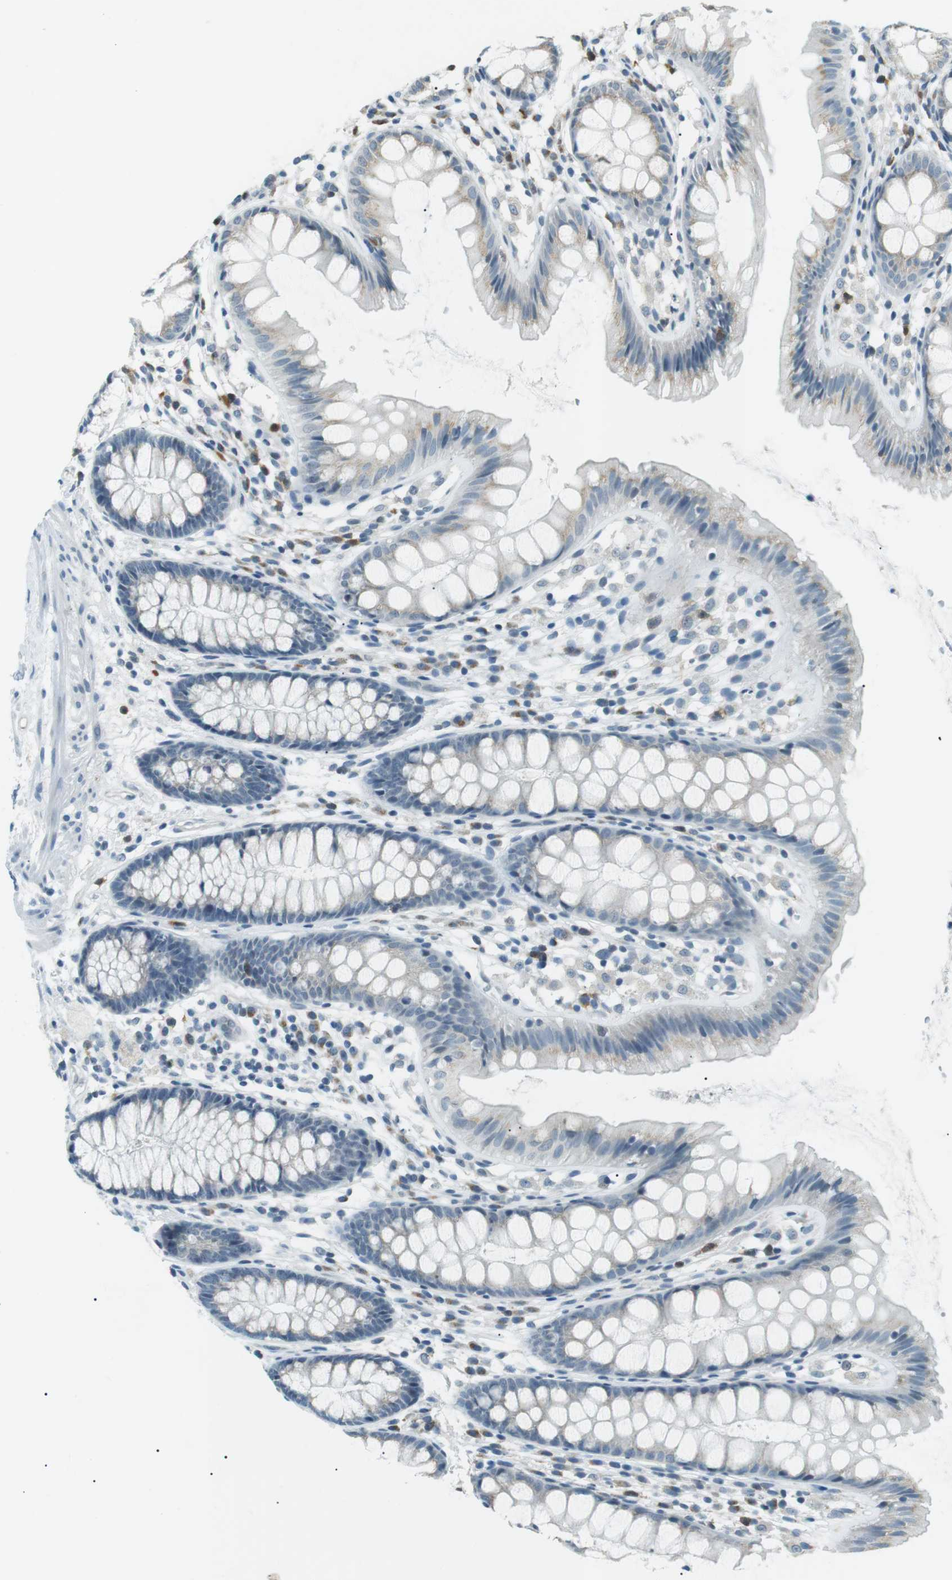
{"staining": {"intensity": "negative", "quantity": "none", "location": "none"}, "tissue": "colon", "cell_type": "Endothelial cells", "image_type": "normal", "snomed": [{"axis": "morphology", "description": "Normal tissue, NOS"}, {"axis": "topography", "description": "Colon"}], "caption": "DAB (3,3'-diaminobenzidine) immunohistochemical staining of normal colon demonstrates no significant staining in endothelial cells.", "gene": "ENSG00000289724", "patient": {"sex": "female", "age": 56}}